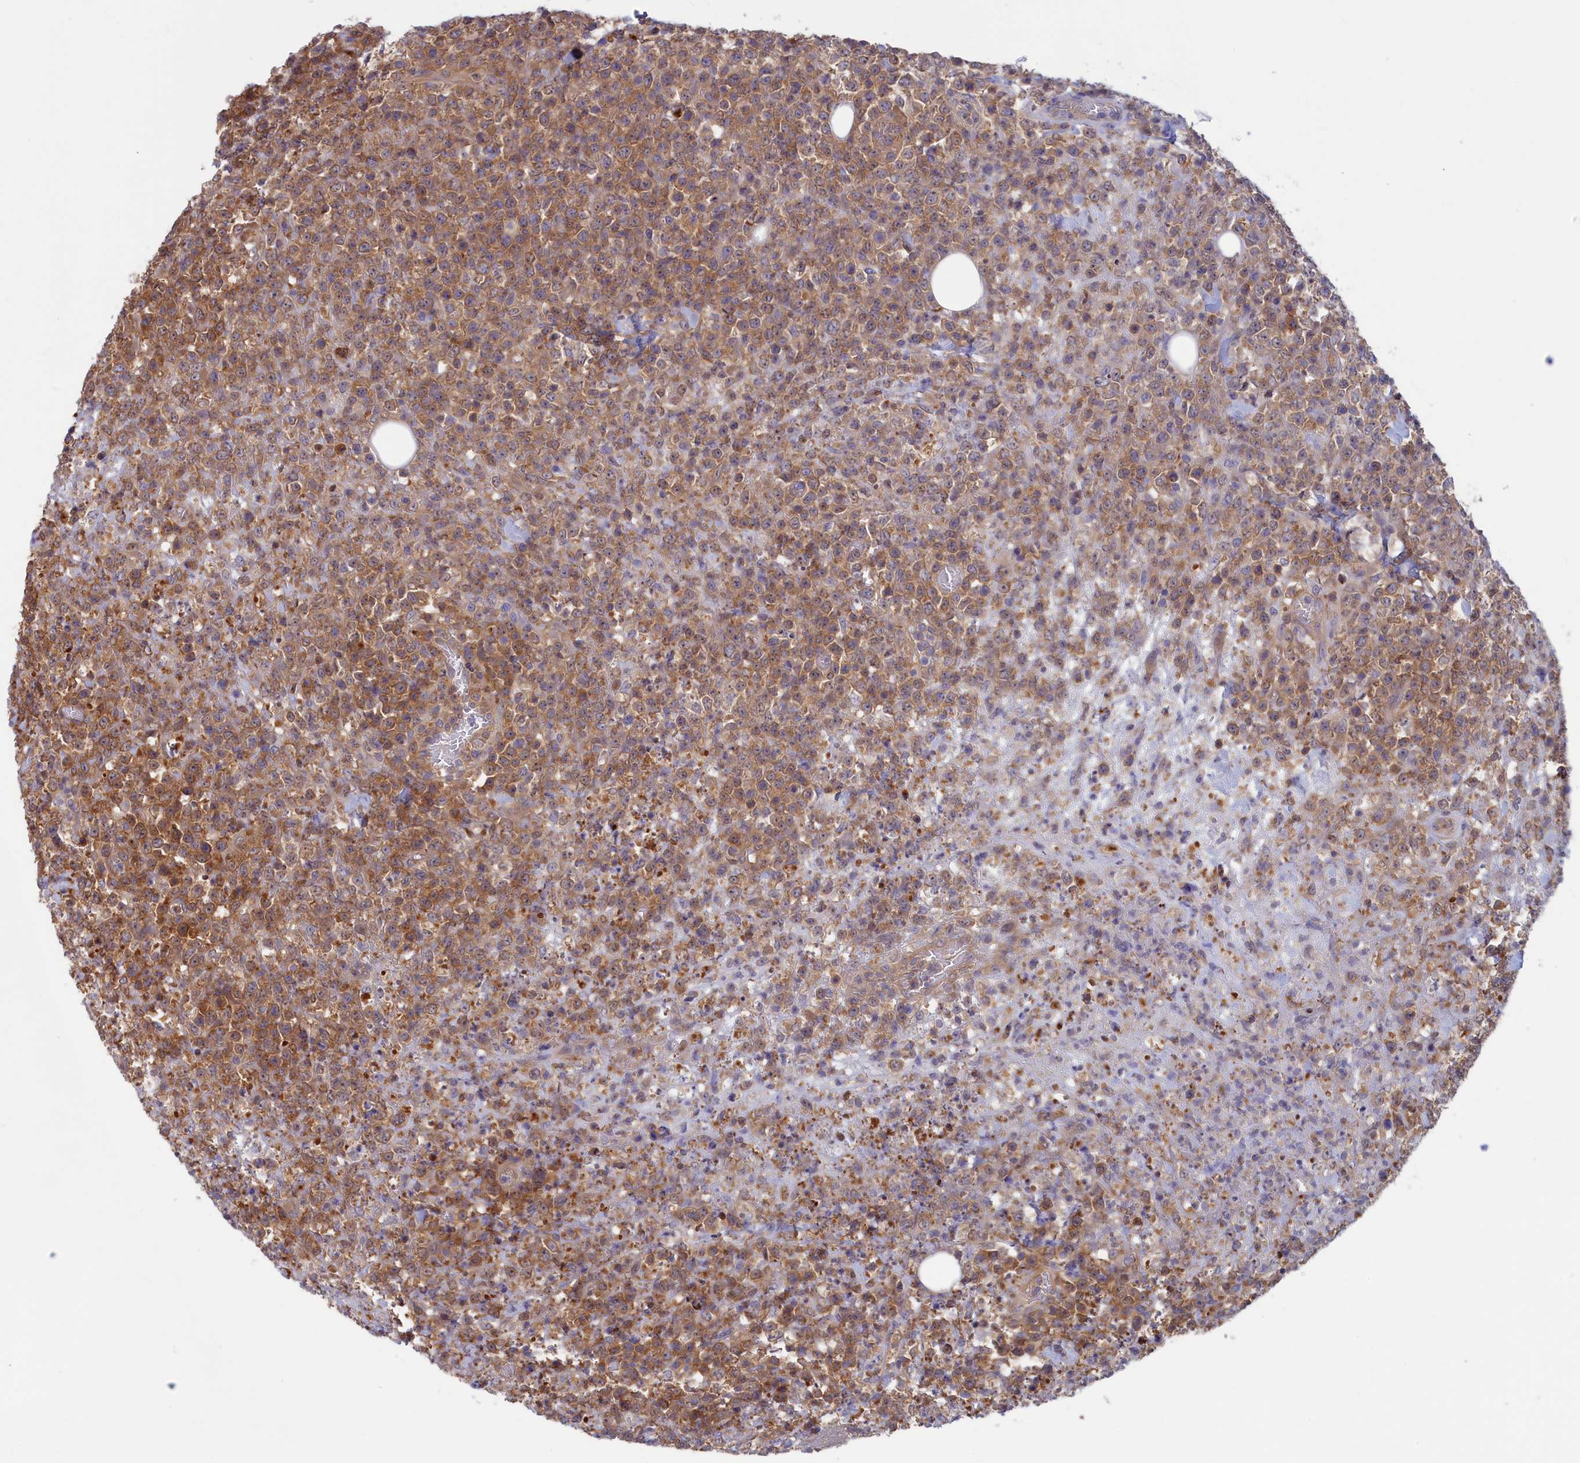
{"staining": {"intensity": "moderate", "quantity": ">75%", "location": "cytoplasmic/membranous"}, "tissue": "lymphoma", "cell_type": "Tumor cells", "image_type": "cancer", "snomed": [{"axis": "morphology", "description": "Malignant lymphoma, non-Hodgkin's type, High grade"}, {"axis": "topography", "description": "Colon"}], "caption": "The immunohistochemical stain highlights moderate cytoplasmic/membranous staining in tumor cells of high-grade malignant lymphoma, non-Hodgkin's type tissue.", "gene": "SYNDIG1L", "patient": {"sex": "female", "age": 53}}